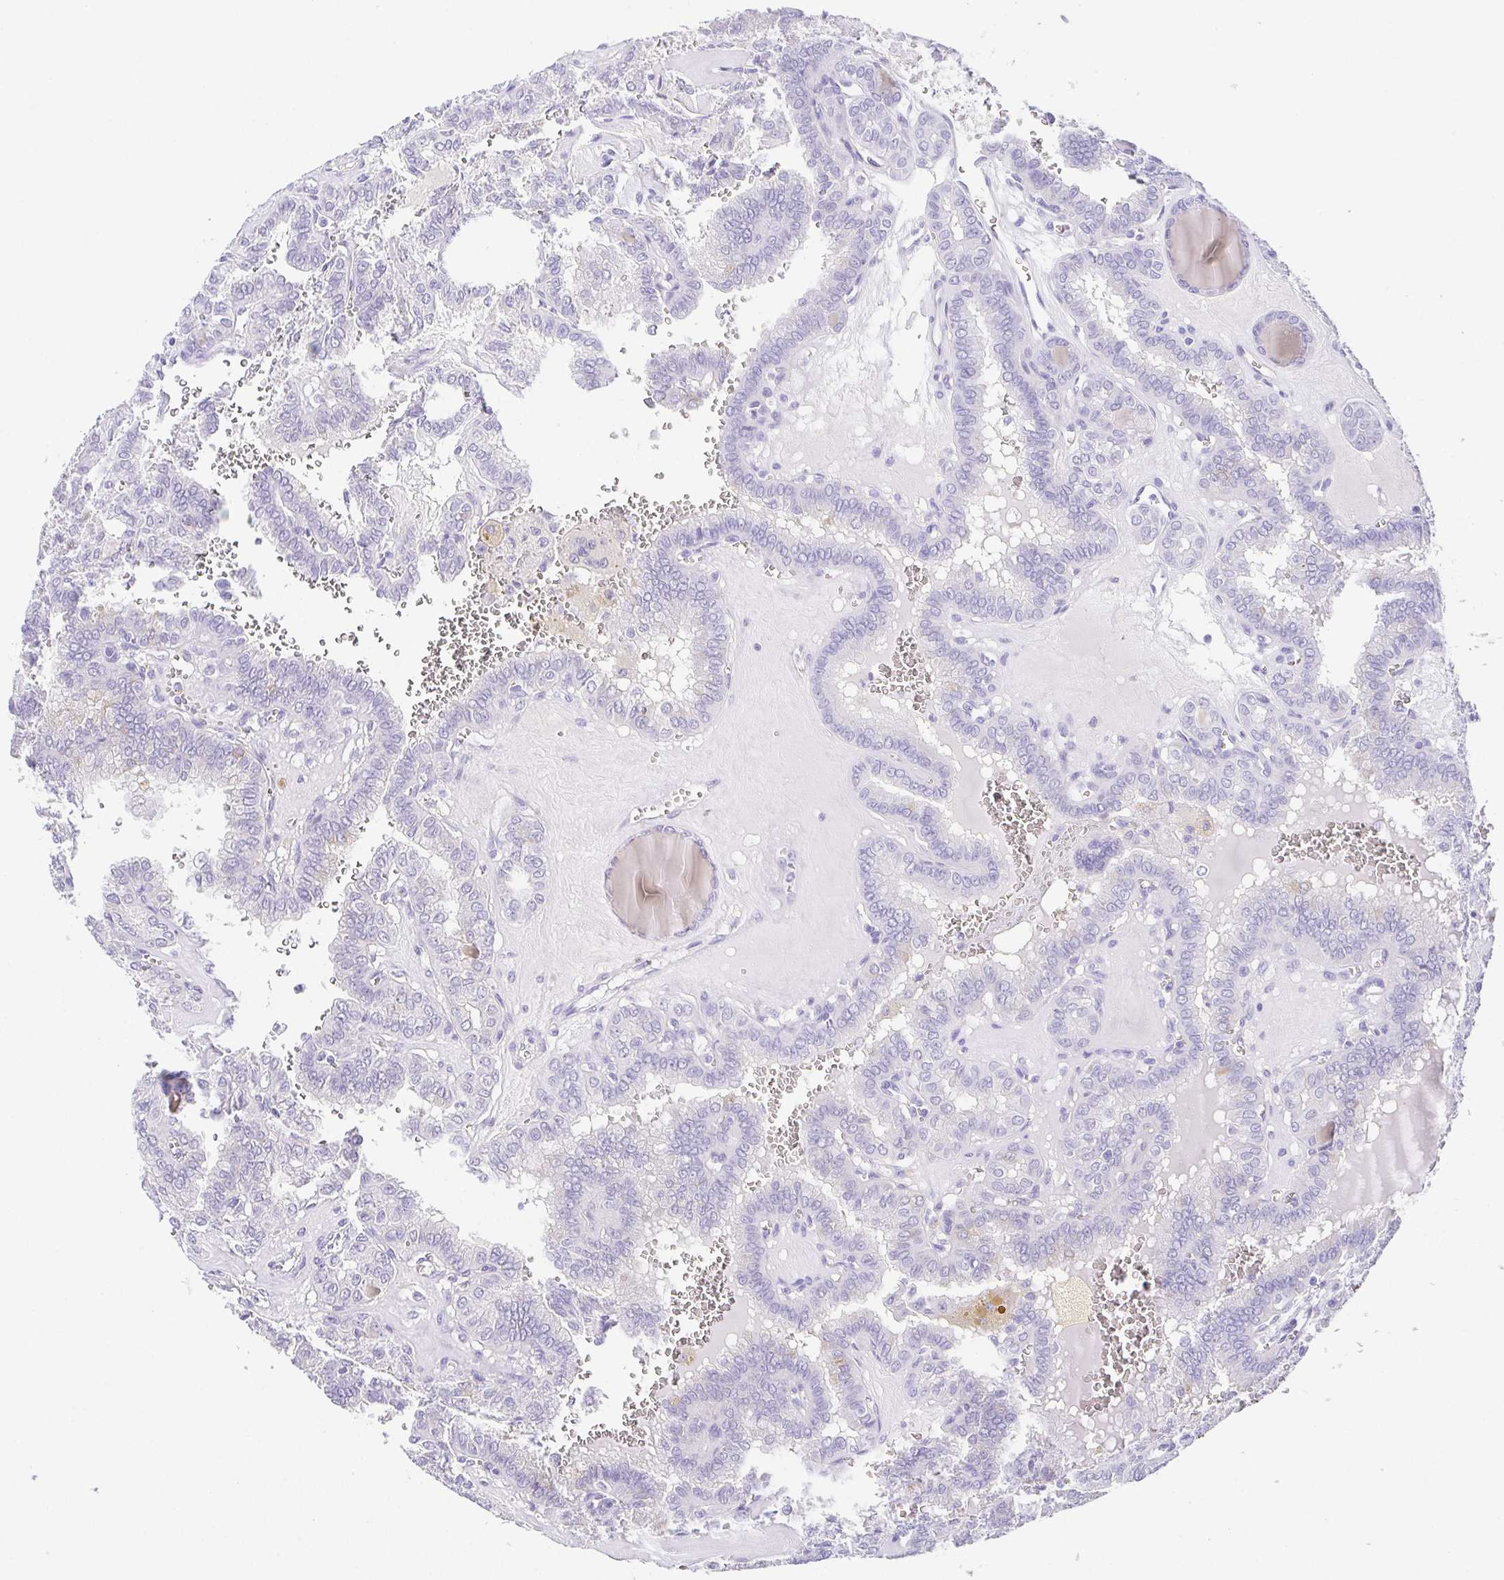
{"staining": {"intensity": "negative", "quantity": "none", "location": "none"}, "tissue": "thyroid cancer", "cell_type": "Tumor cells", "image_type": "cancer", "snomed": [{"axis": "morphology", "description": "Papillary adenocarcinoma, NOS"}, {"axis": "topography", "description": "Thyroid gland"}], "caption": "The histopathology image displays no staining of tumor cells in thyroid cancer (papillary adenocarcinoma).", "gene": "HAPLN2", "patient": {"sex": "female", "age": 41}}